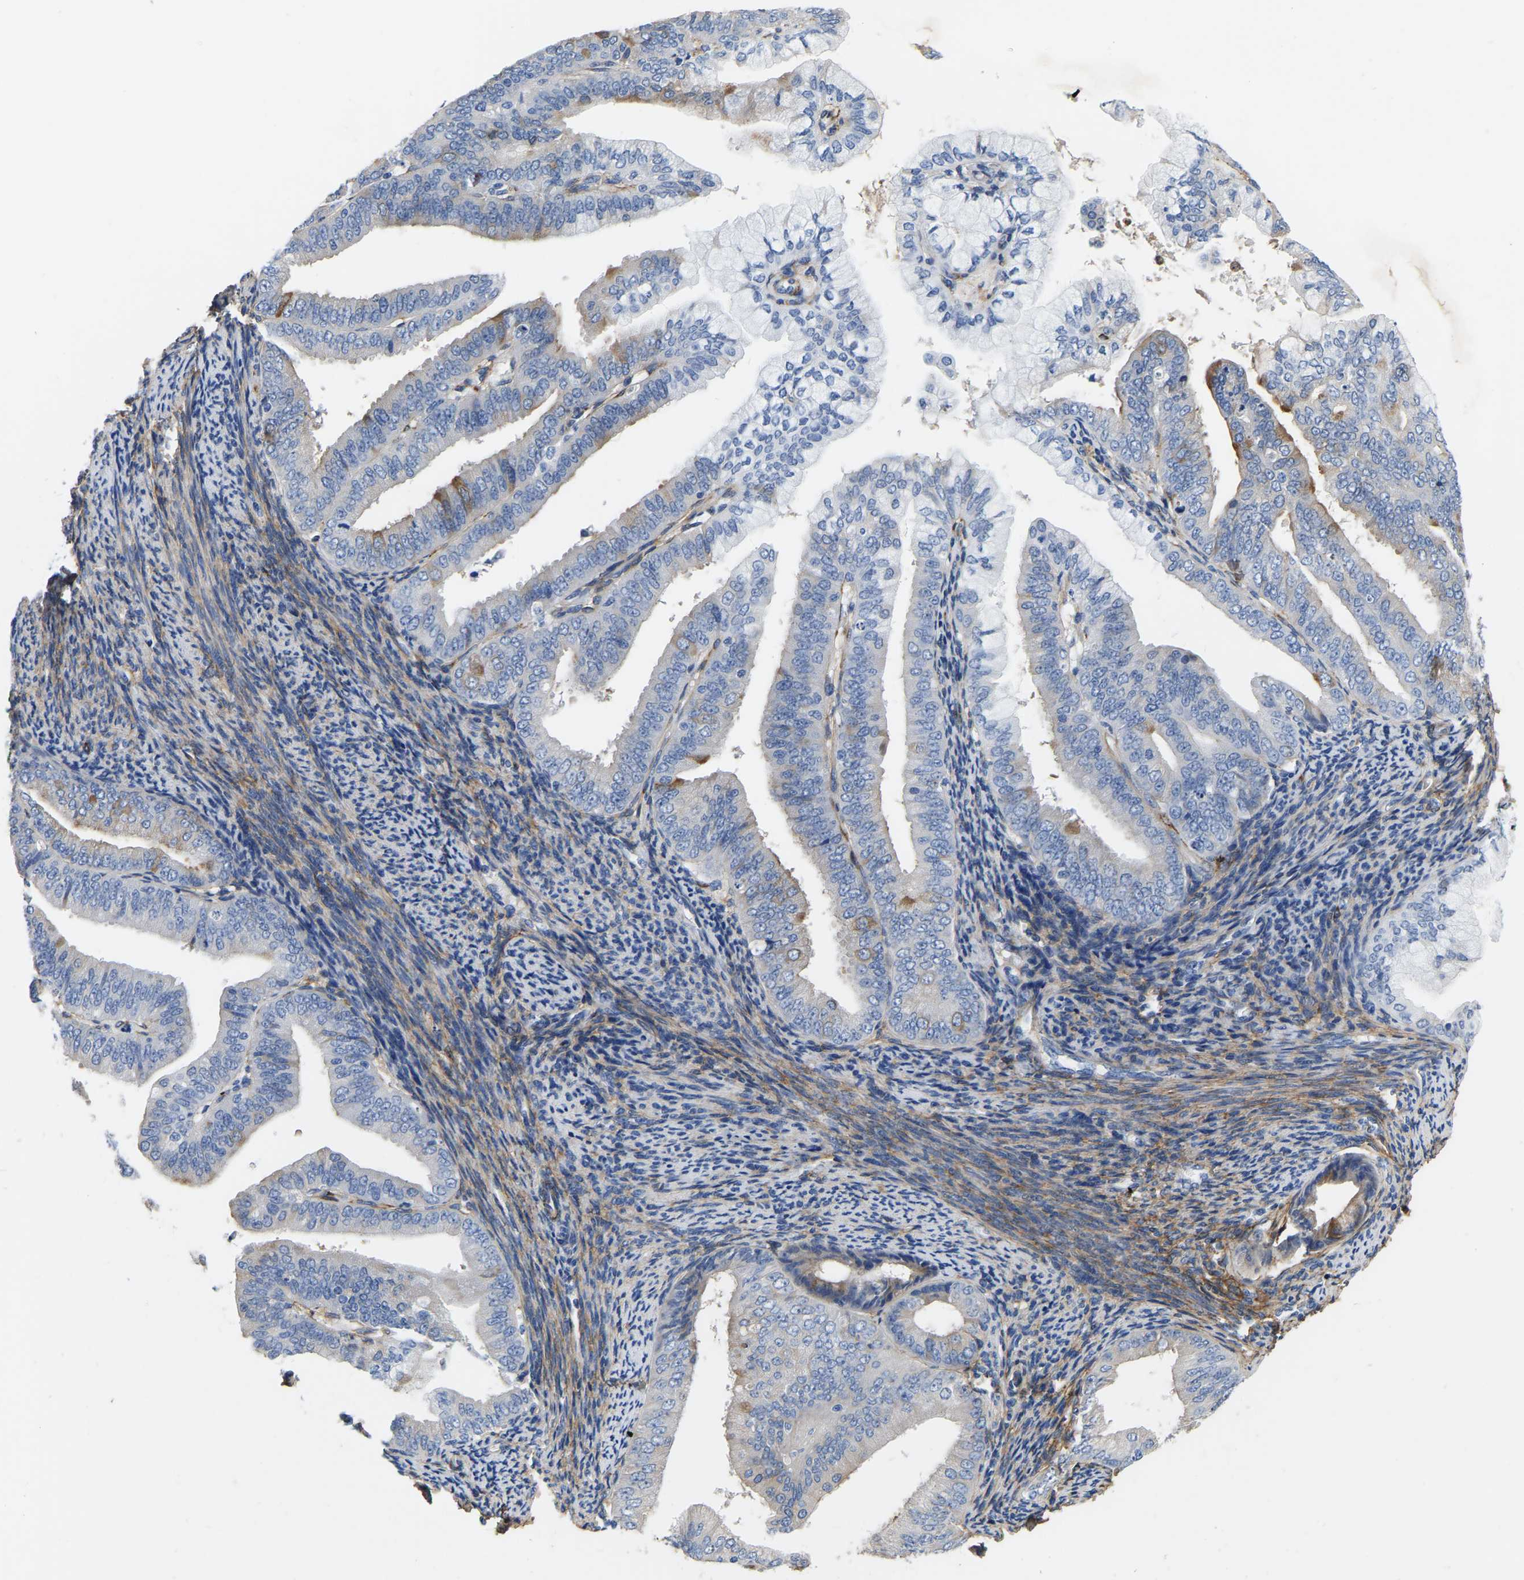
{"staining": {"intensity": "moderate", "quantity": "<25%", "location": "cytoplasmic/membranous"}, "tissue": "endometrial cancer", "cell_type": "Tumor cells", "image_type": "cancer", "snomed": [{"axis": "morphology", "description": "Adenocarcinoma, NOS"}, {"axis": "topography", "description": "Endometrium"}], "caption": "The photomicrograph exhibits immunohistochemical staining of endometrial cancer (adenocarcinoma). There is moderate cytoplasmic/membranous positivity is identified in approximately <25% of tumor cells.", "gene": "COL6A1", "patient": {"sex": "female", "age": 63}}